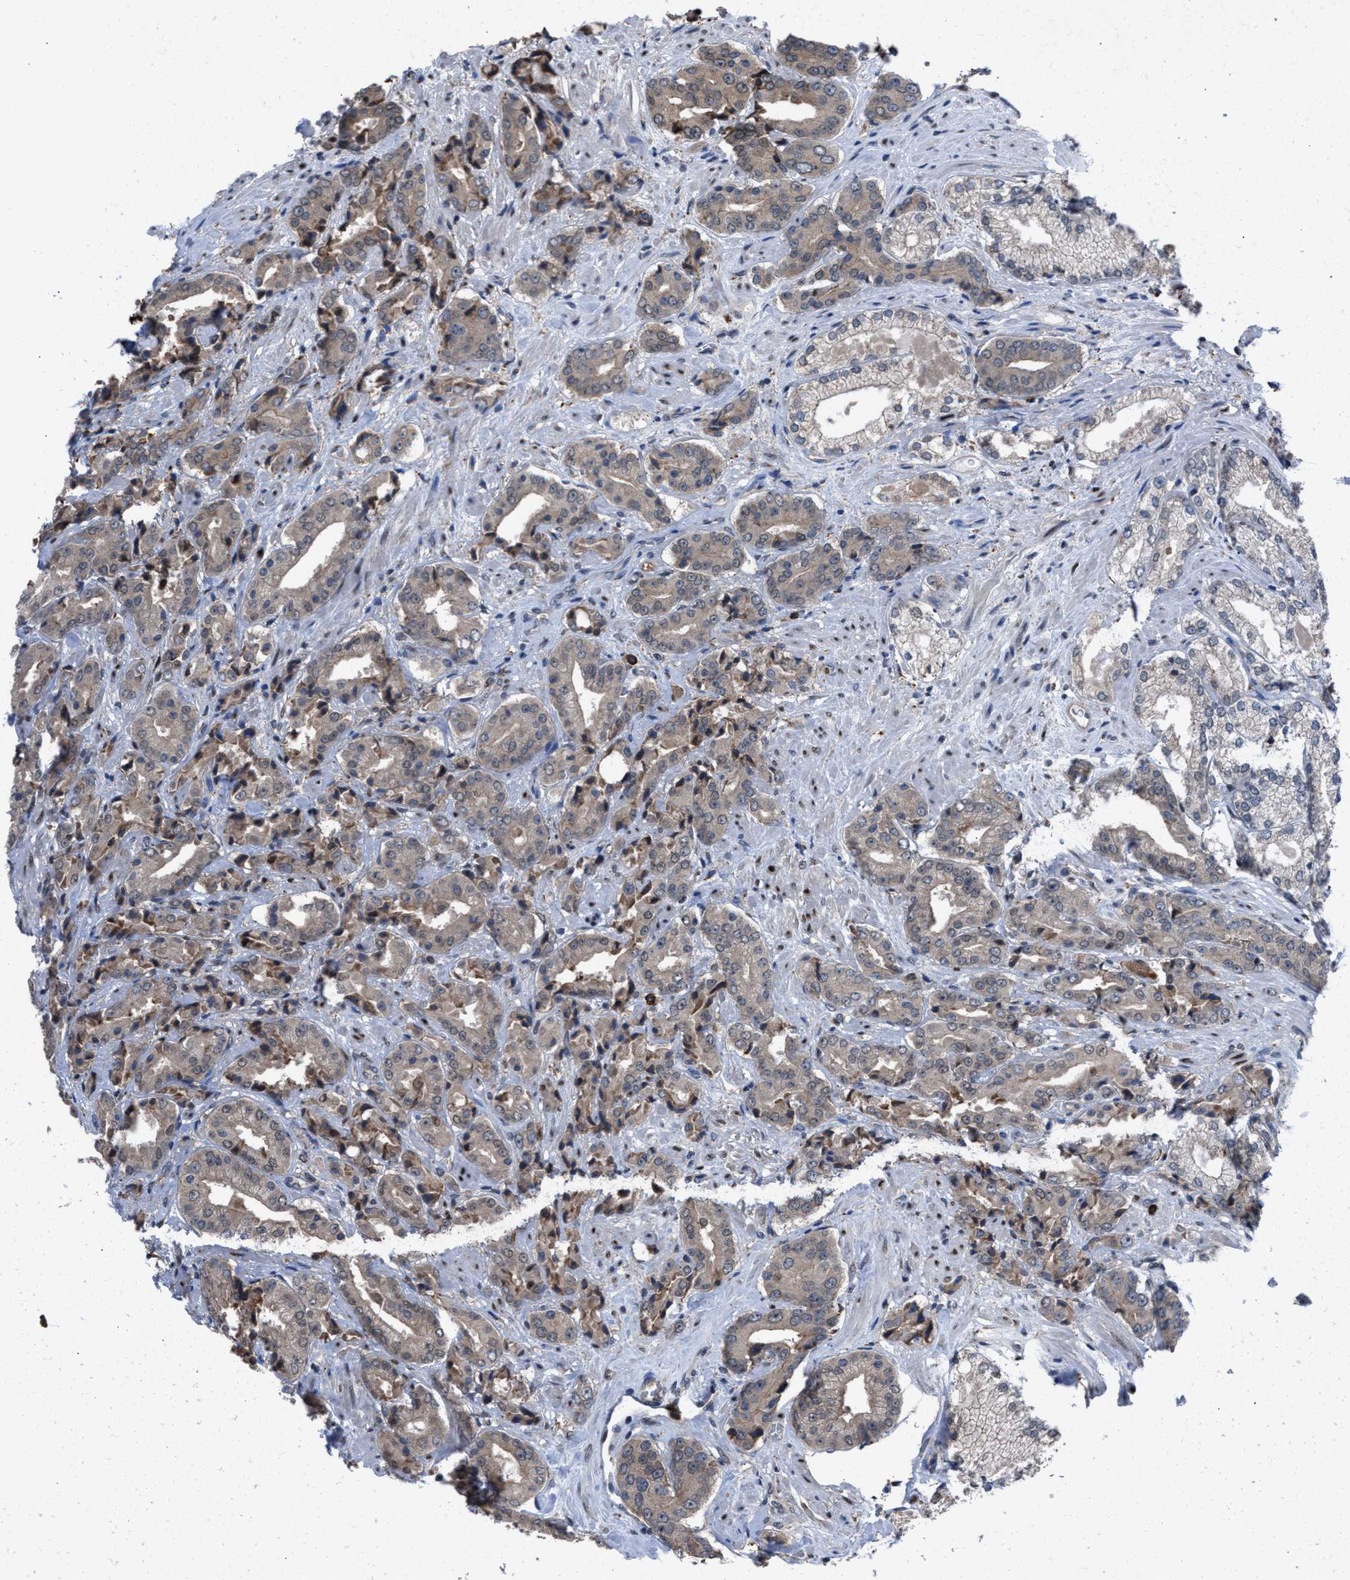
{"staining": {"intensity": "weak", "quantity": ">75%", "location": "cytoplasmic/membranous"}, "tissue": "prostate cancer", "cell_type": "Tumor cells", "image_type": "cancer", "snomed": [{"axis": "morphology", "description": "Adenocarcinoma, High grade"}, {"axis": "topography", "description": "Prostate"}], "caption": "Immunohistochemical staining of human prostate high-grade adenocarcinoma displays weak cytoplasmic/membranous protein staining in about >75% of tumor cells. Nuclei are stained in blue.", "gene": "TP53BP2", "patient": {"sex": "male", "age": 71}}